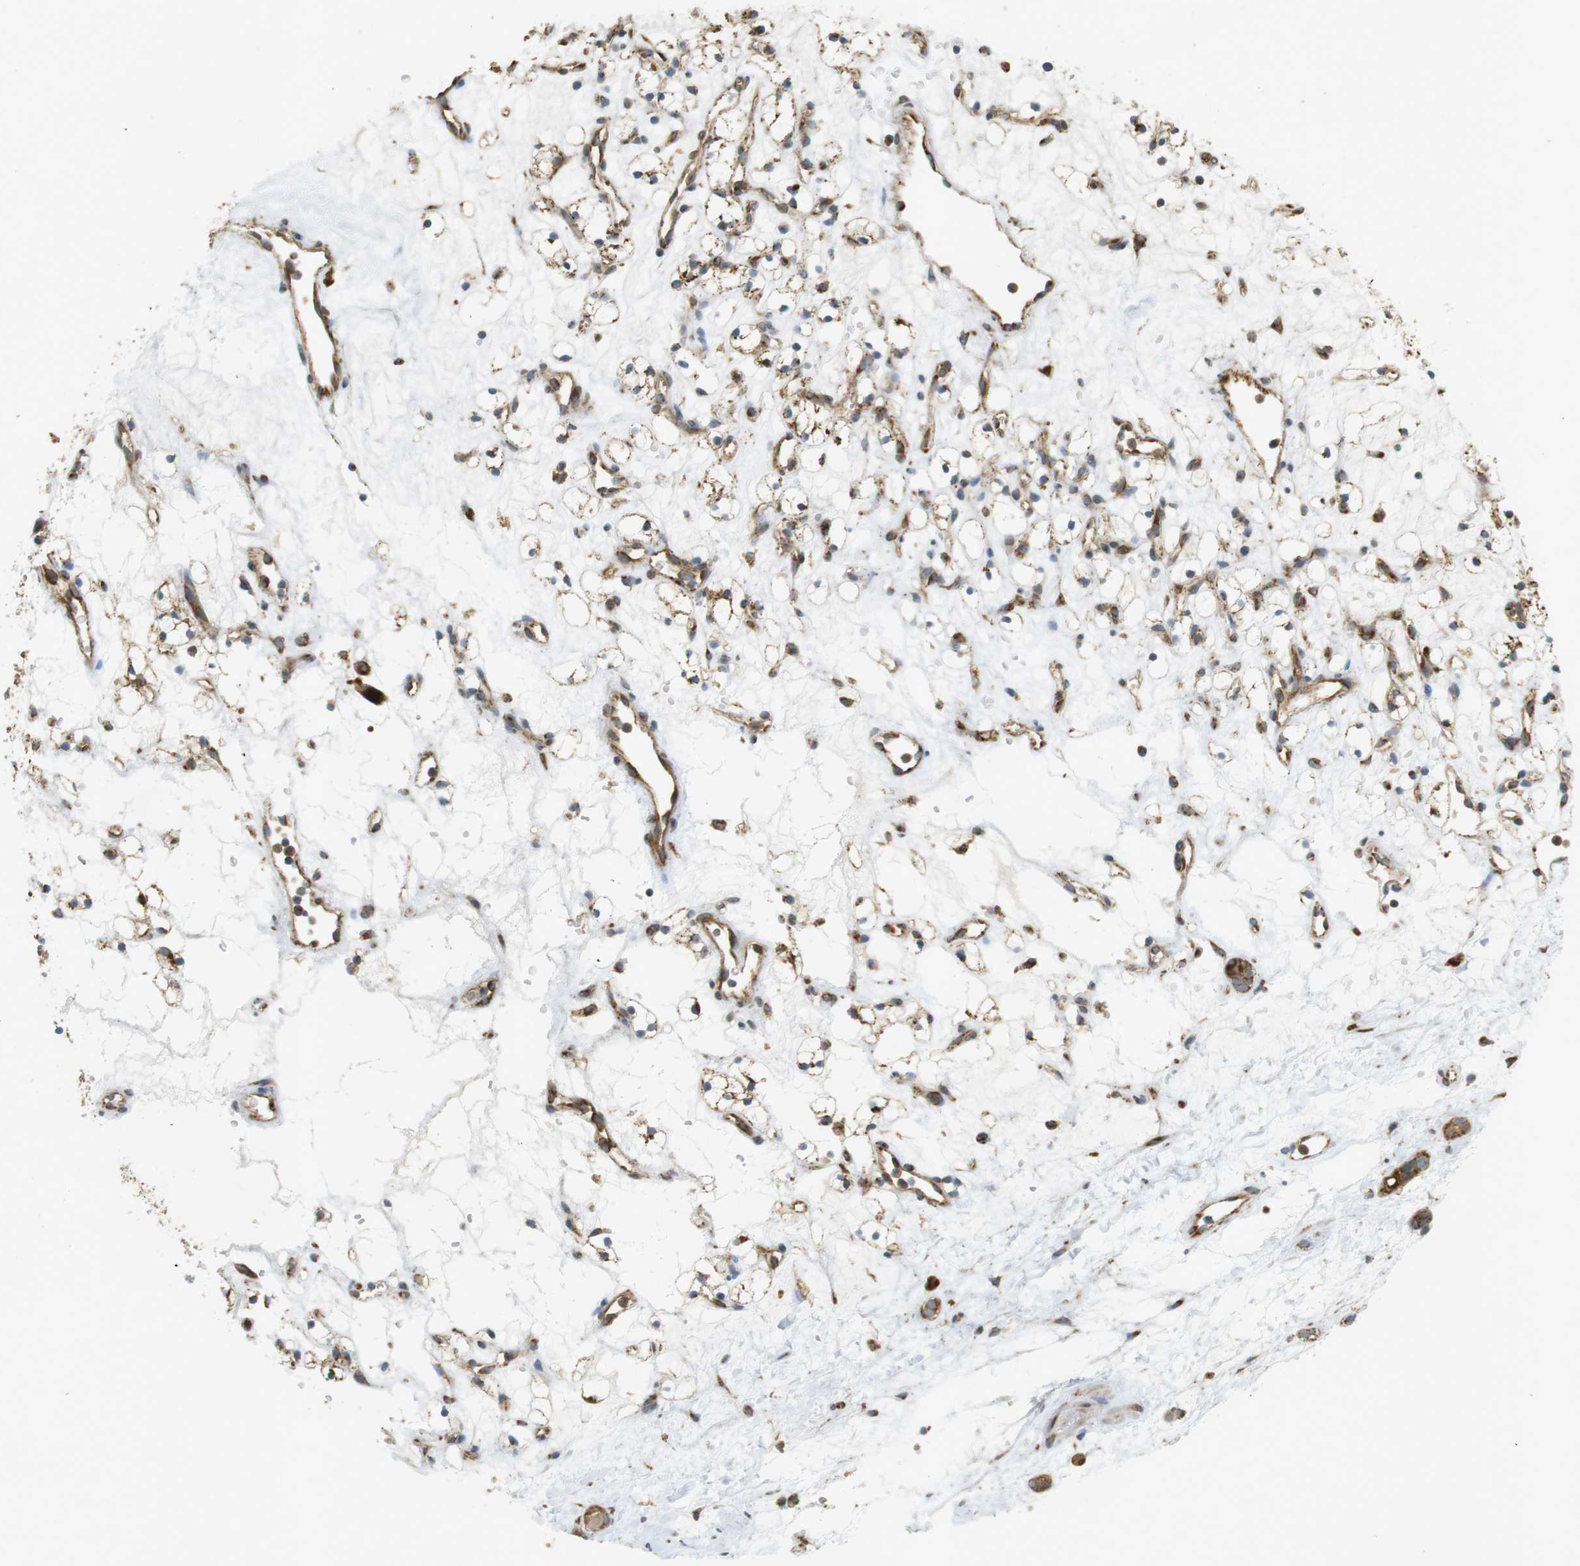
{"staining": {"intensity": "moderate", "quantity": "25%-75%", "location": "cytoplasmic/membranous"}, "tissue": "renal cancer", "cell_type": "Tumor cells", "image_type": "cancer", "snomed": [{"axis": "morphology", "description": "Adenocarcinoma, NOS"}, {"axis": "topography", "description": "Kidney"}], "caption": "Immunohistochemistry (IHC) histopathology image of human renal cancer (adenocarcinoma) stained for a protein (brown), which demonstrates medium levels of moderate cytoplasmic/membranous positivity in approximately 25%-75% of tumor cells.", "gene": "SLC41A1", "patient": {"sex": "female", "age": 60}}